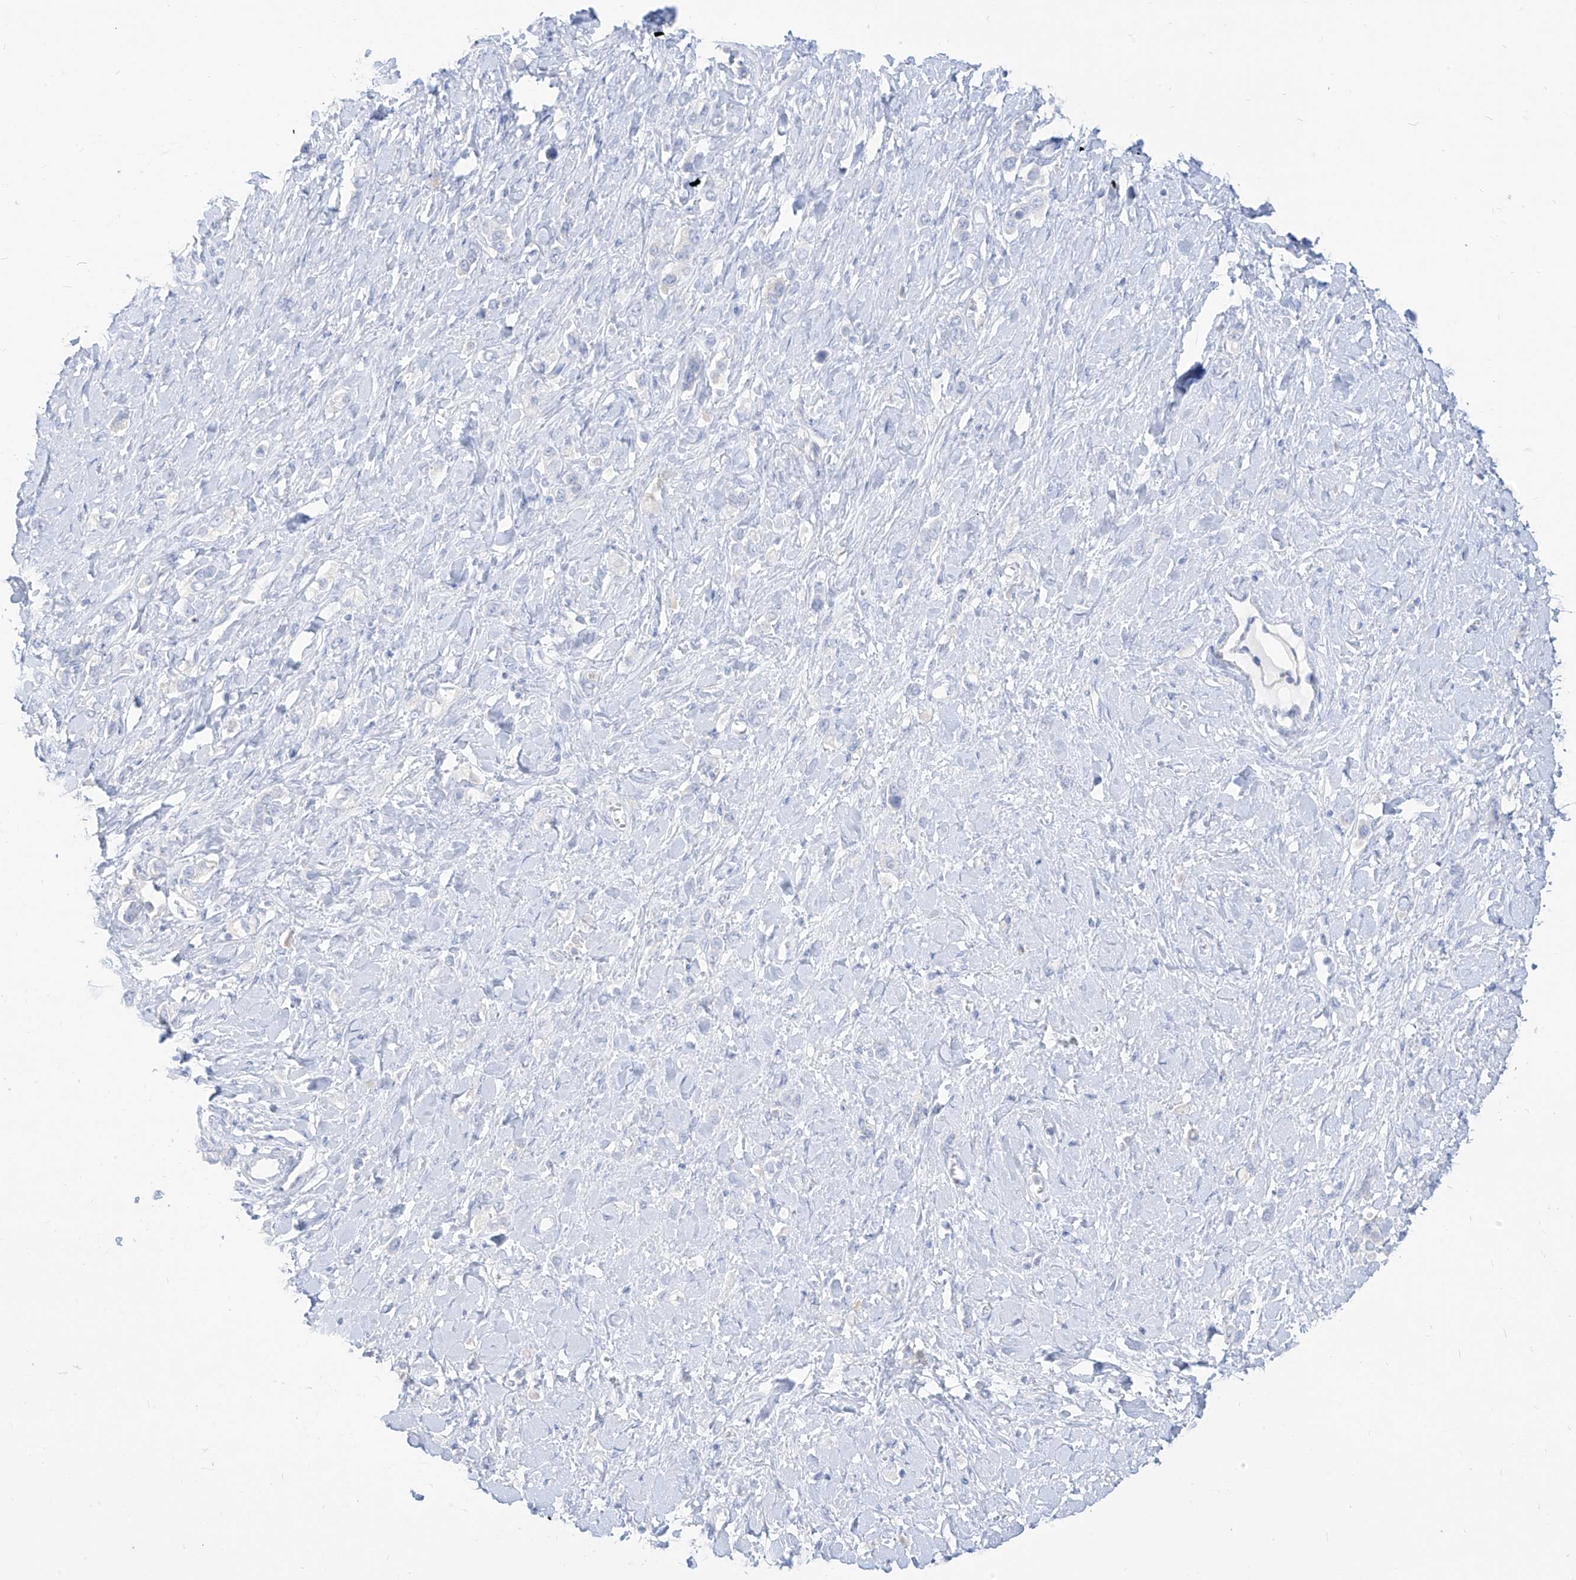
{"staining": {"intensity": "negative", "quantity": "none", "location": "none"}, "tissue": "stomach cancer", "cell_type": "Tumor cells", "image_type": "cancer", "snomed": [{"axis": "morphology", "description": "Normal tissue, NOS"}, {"axis": "morphology", "description": "Adenocarcinoma, NOS"}, {"axis": "topography", "description": "Stomach, upper"}, {"axis": "topography", "description": "Stomach"}], "caption": "DAB immunohistochemical staining of stomach cancer (adenocarcinoma) shows no significant positivity in tumor cells.", "gene": "ARHGEF40", "patient": {"sex": "female", "age": 65}}